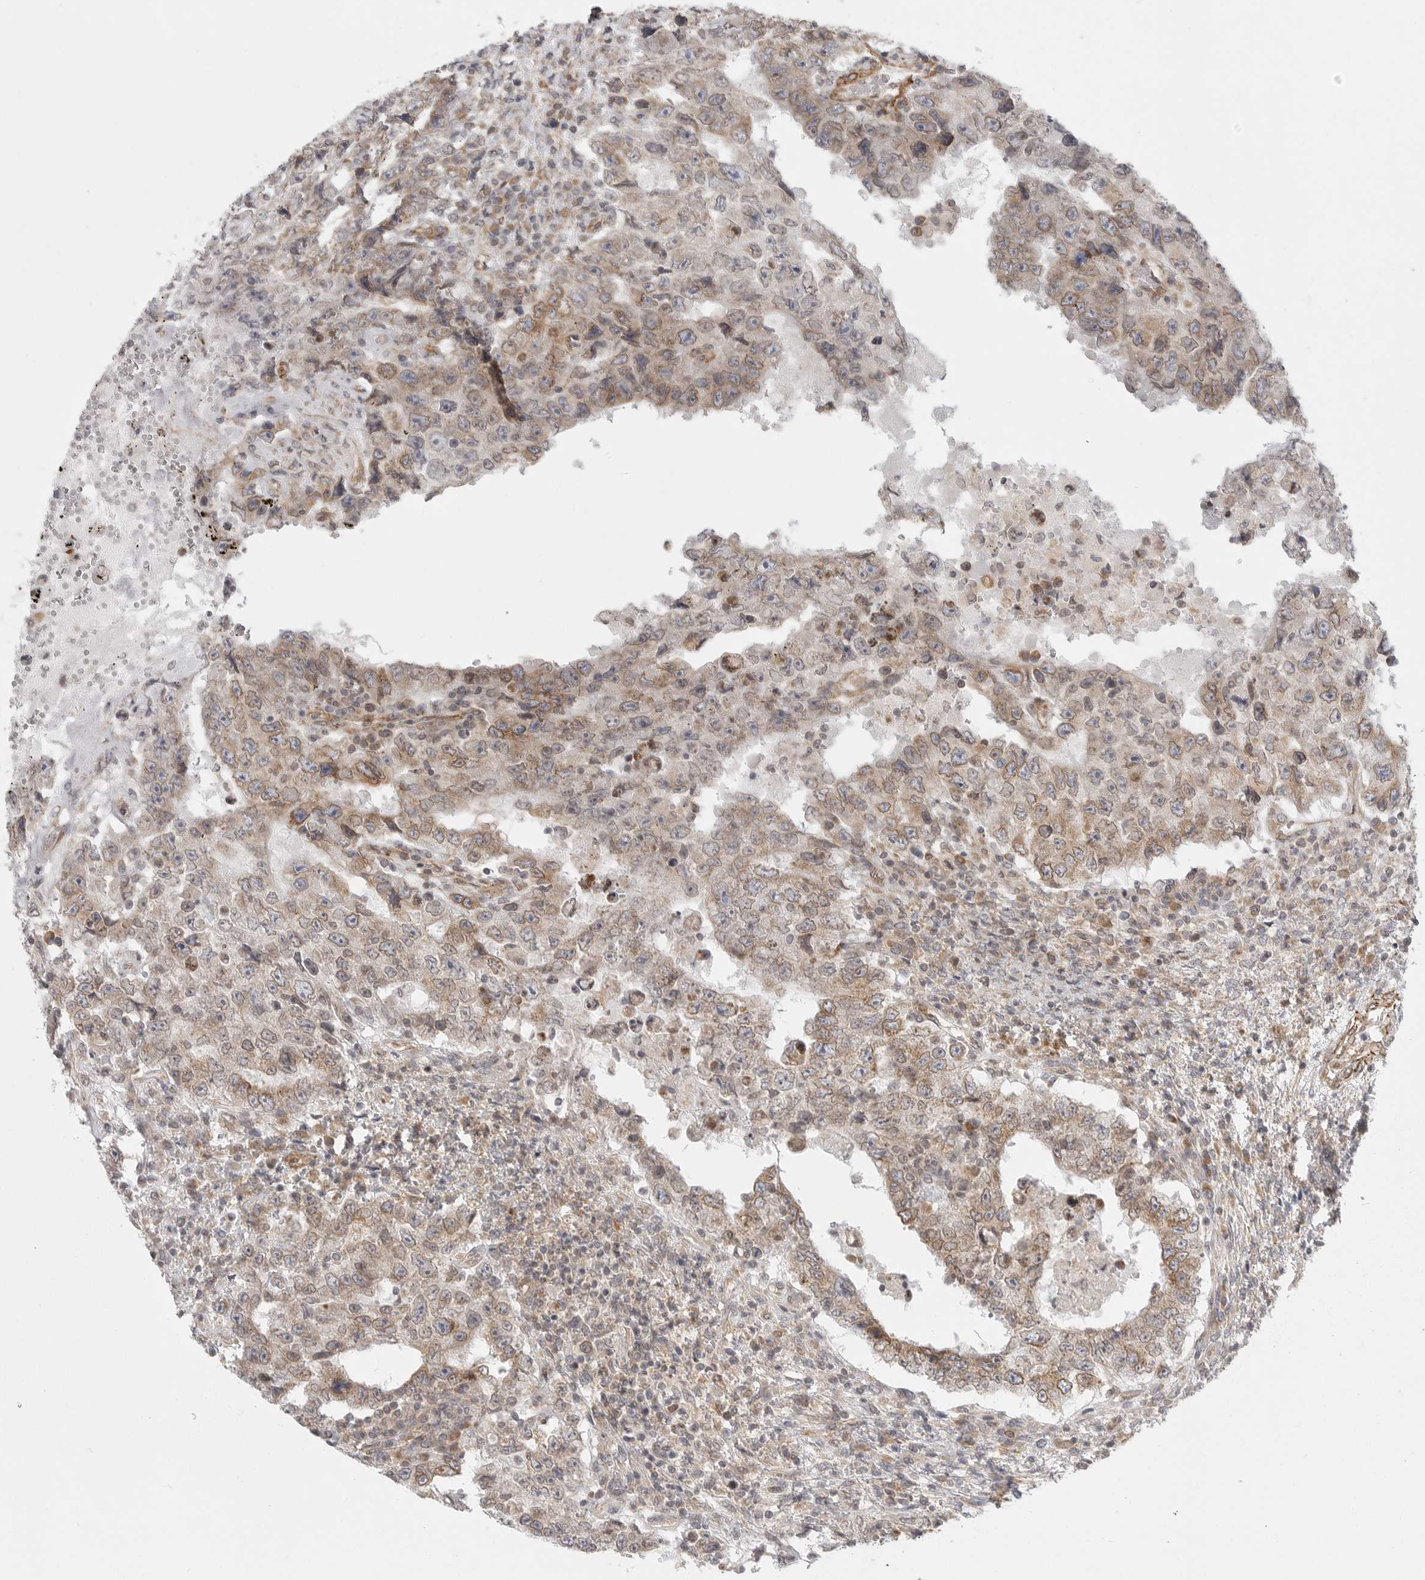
{"staining": {"intensity": "moderate", "quantity": ">75%", "location": "cytoplasmic/membranous,nuclear"}, "tissue": "testis cancer", "cell_type": "Tumor cells", "image_type": "cancer", "snomed": [{"axis": "morphology", "description": "Carcinoma, Embryonal, NOS"}, {"axis": "topography", "description": "Testis"}], "caption": "Testis embryonal carcinoma was stained to show a protein in brown. There is medium levels of moderate cytoplasmic/membranous and nuclear staining in about >75% of tumor cells.", "gene": "CERS2", "patient": {"sex": "male", "age": 26}}